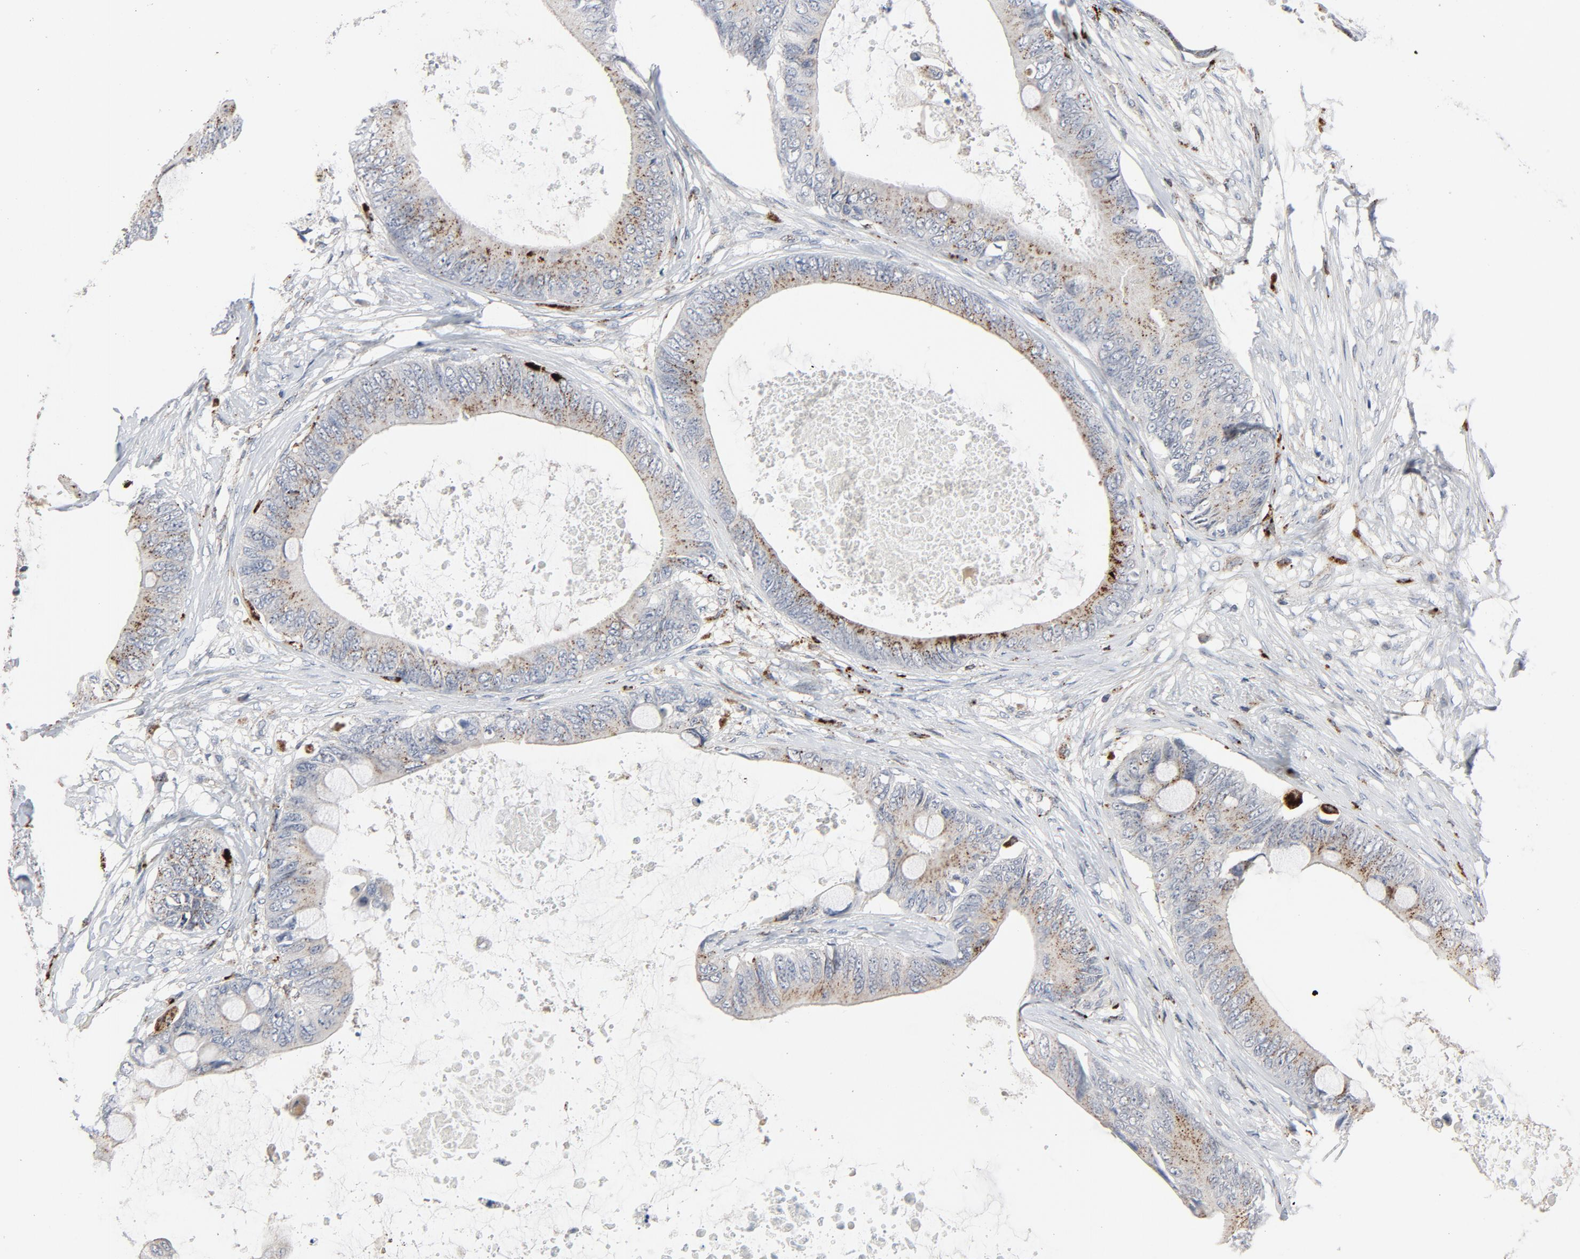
{"staining": {"intensity": "moderate", "quantity": "25%-75%", "location": "cytoplasmic/membranous"}, "tissue": "colorectal cancer", "cell_type": "Tumor cells", "image_type": "cancer", "snomed": [{"axis": "morphology", "description": "Normal tissue, NOS"}, {"axis": "morphology", "description": "Adenocarcinoma, NOS"}, {"axis": "topography", "description": "Rectum"}, {"axis": "topography", "description": "Peripheral nerve tissue"}], "caption": "Immunohistochemistry (DAB (3,3'-diaminobenzidine)) staining of colorectal cancer demonstrates moderate cytoplasmic/membranous protein expression in approximately 25%-75% of tumor cells.", "gene": "AKT2", "patient": {"sex": "female", "age": 77}}